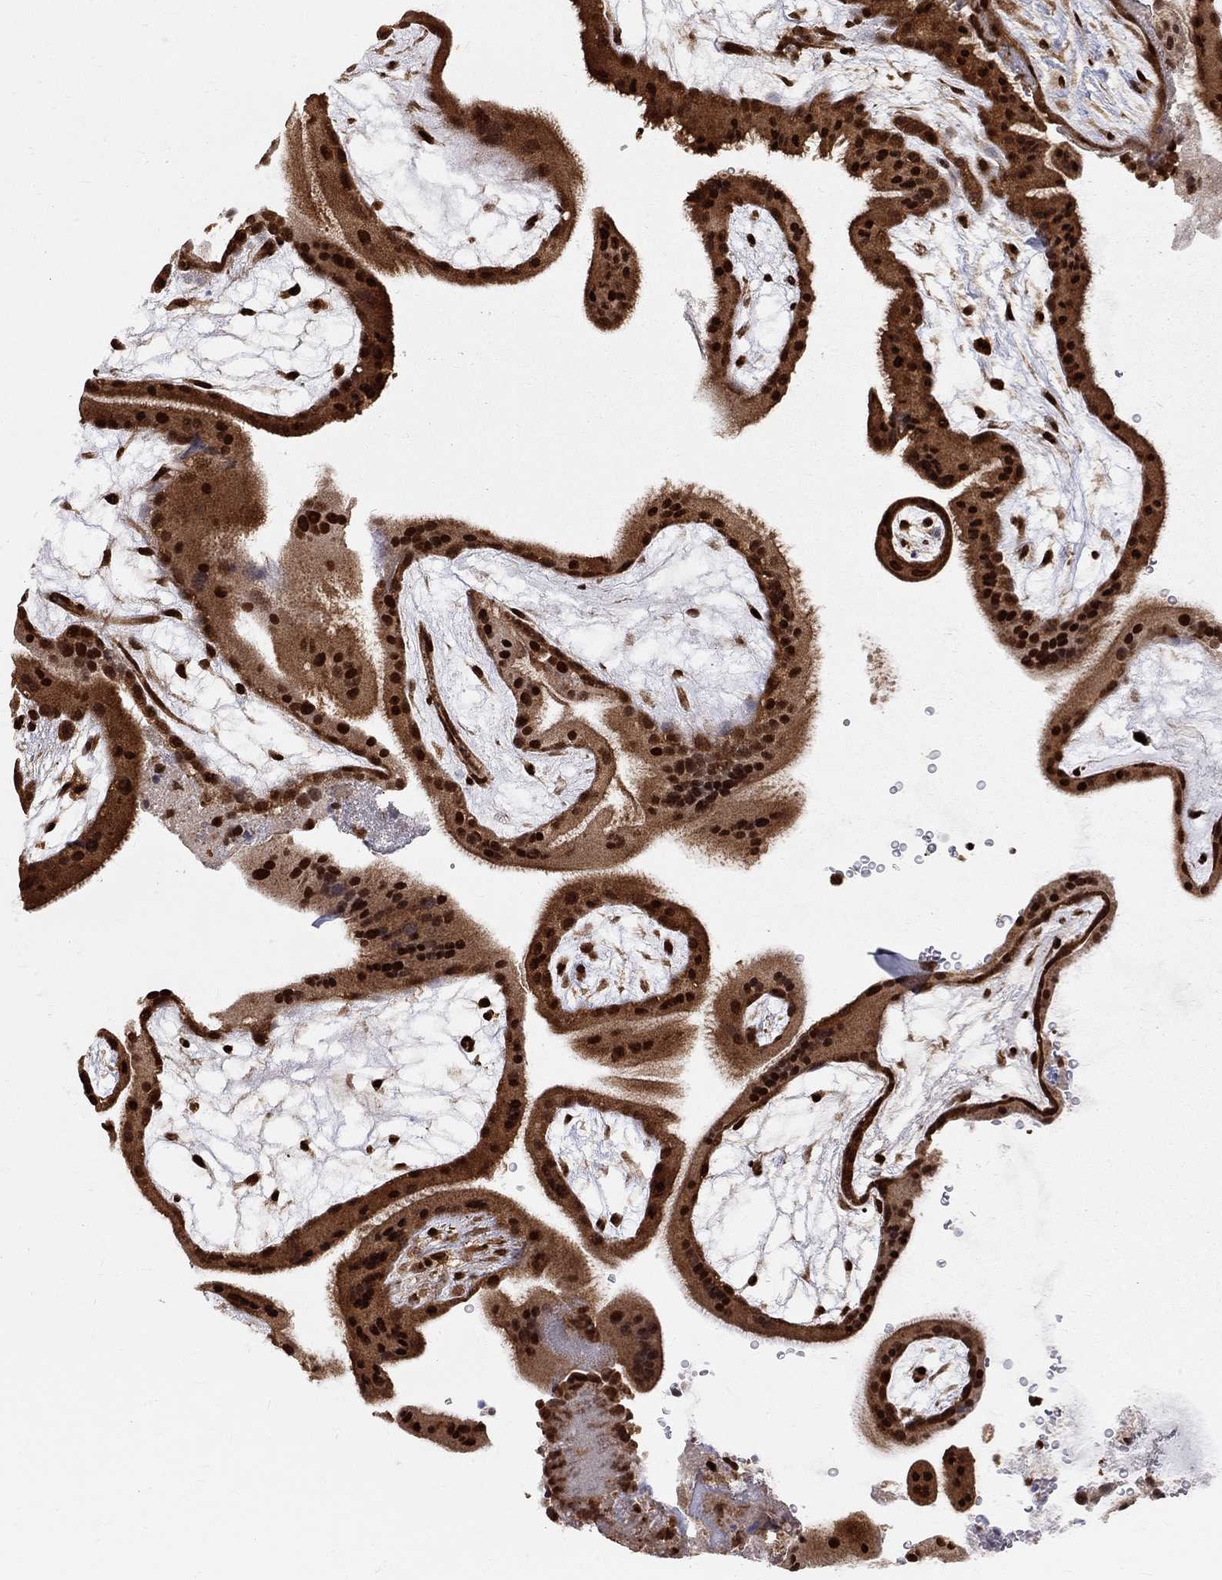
{"staining": {"intensity": "strong", "quantity": ">75%", "location": "nuclear"}, "tissue": "placenta", "cell_type": "Decidual cells", "image_type": "normal", "snomed": [{"axis": "morphology", "description": "Normal tissue, NOS"}, {"axis": "topography", "description": "Placenta"}], "caption": "High-magnification brightfield microscopy of unremarkable placenta stained with DAB (3,3'-diaminobenzidine) (brown) and counterstained with hematoxylin (blue). decidual cells exhibit strong nuclear expression is present in approximately>75% of cells.", "gene": "ELOB", "patient": {"sex": "female", "age": 19}}